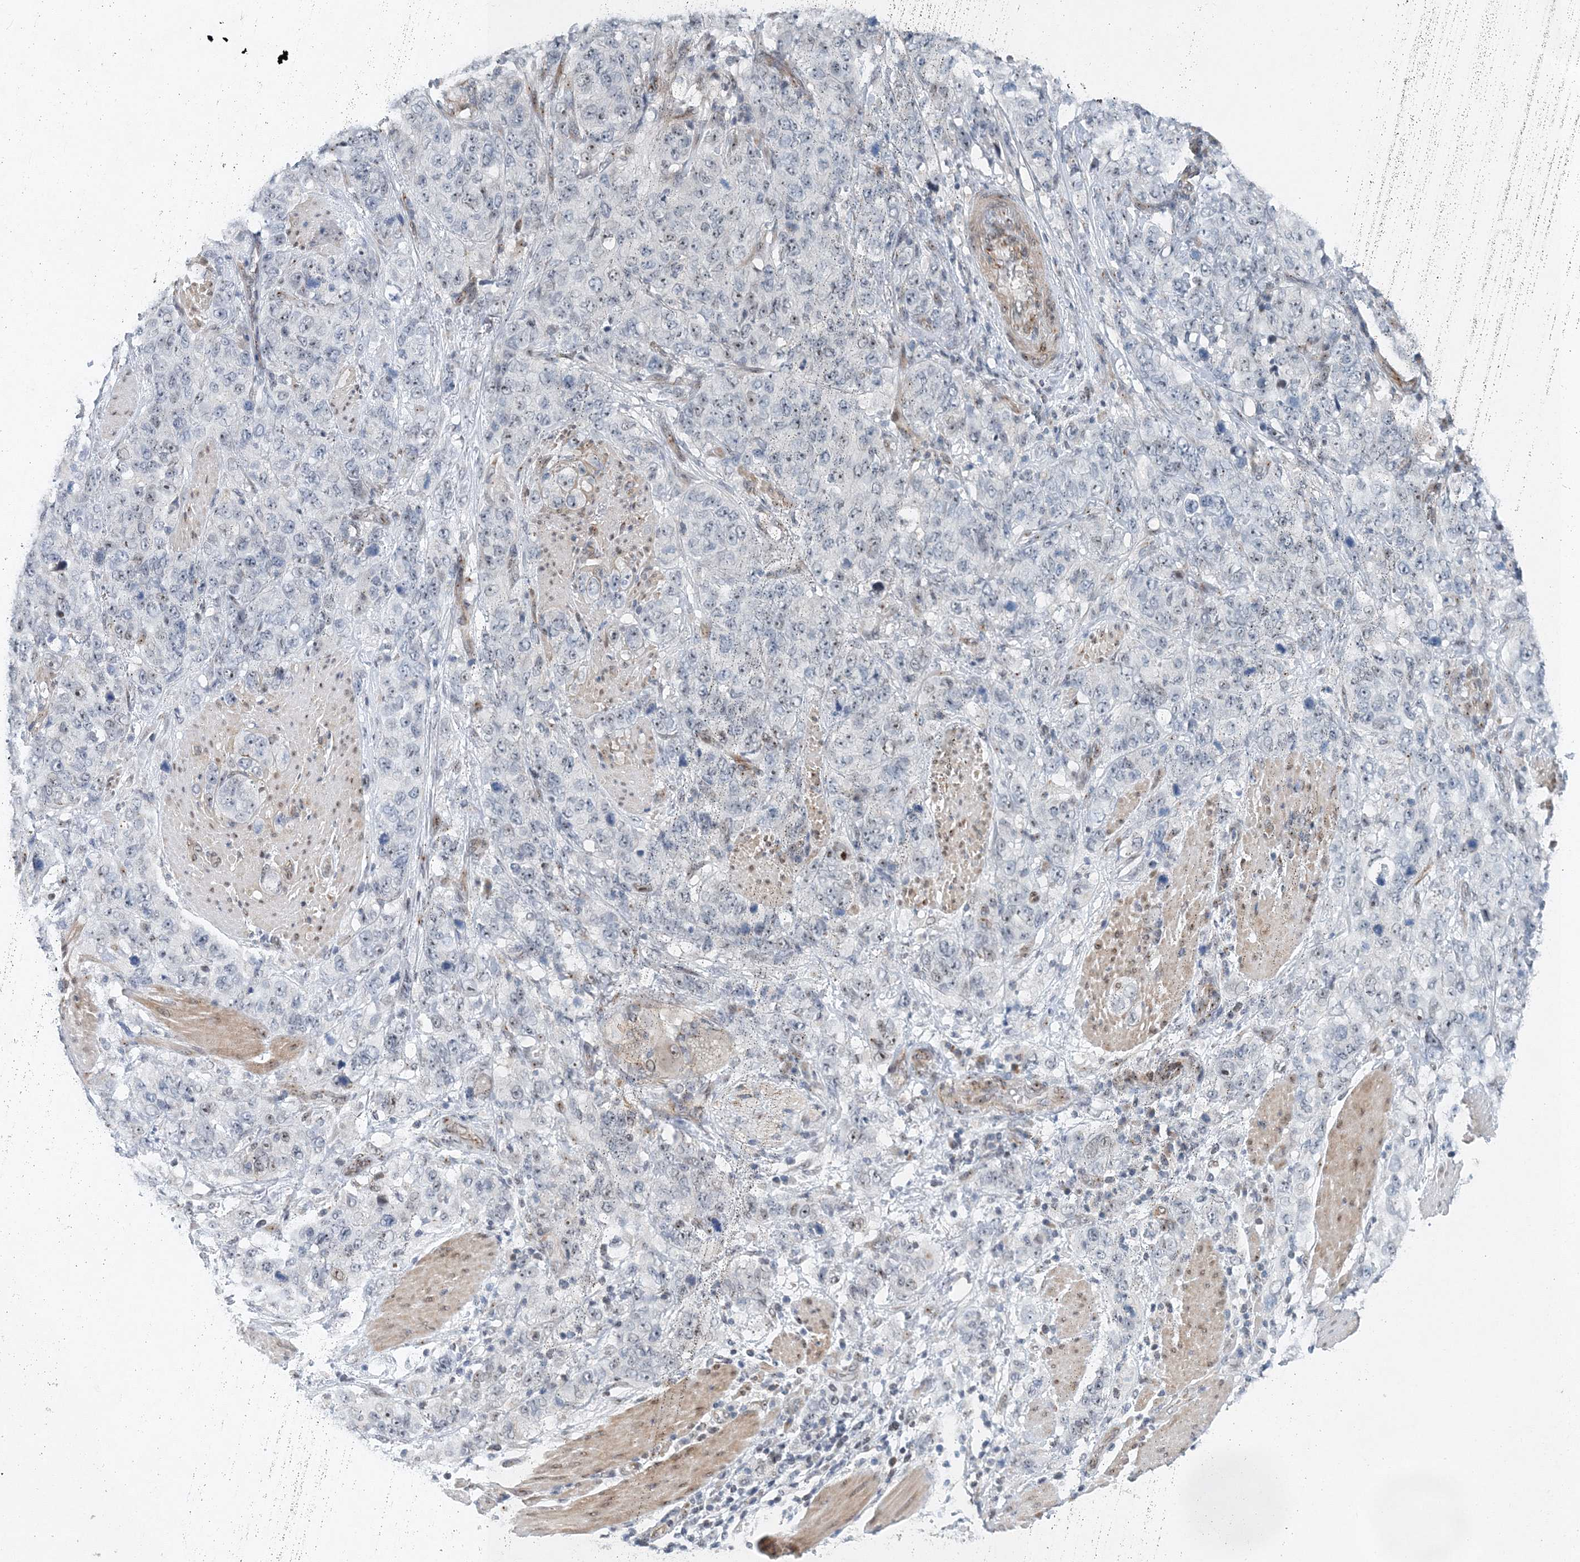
{"staining": {"intensity": "negative", "quantity": "none", "location": "none"}, "tissue": "stomach cancer", "cell_type": "Tumor cells", "image_type": "cancer", "snomed": [{"axis": "morphology", "description": "Adenocarcinoma, NOS"}, {"axis": "topography", "description": "Stomach"}], "caption": "The immunohistochemistry histopathology image has no significant positivity in tumor cells of adenocarcinoma (stomach) tissue.", "gene": "UIMC1", "patient": {"sex": "male", "age": 48}}